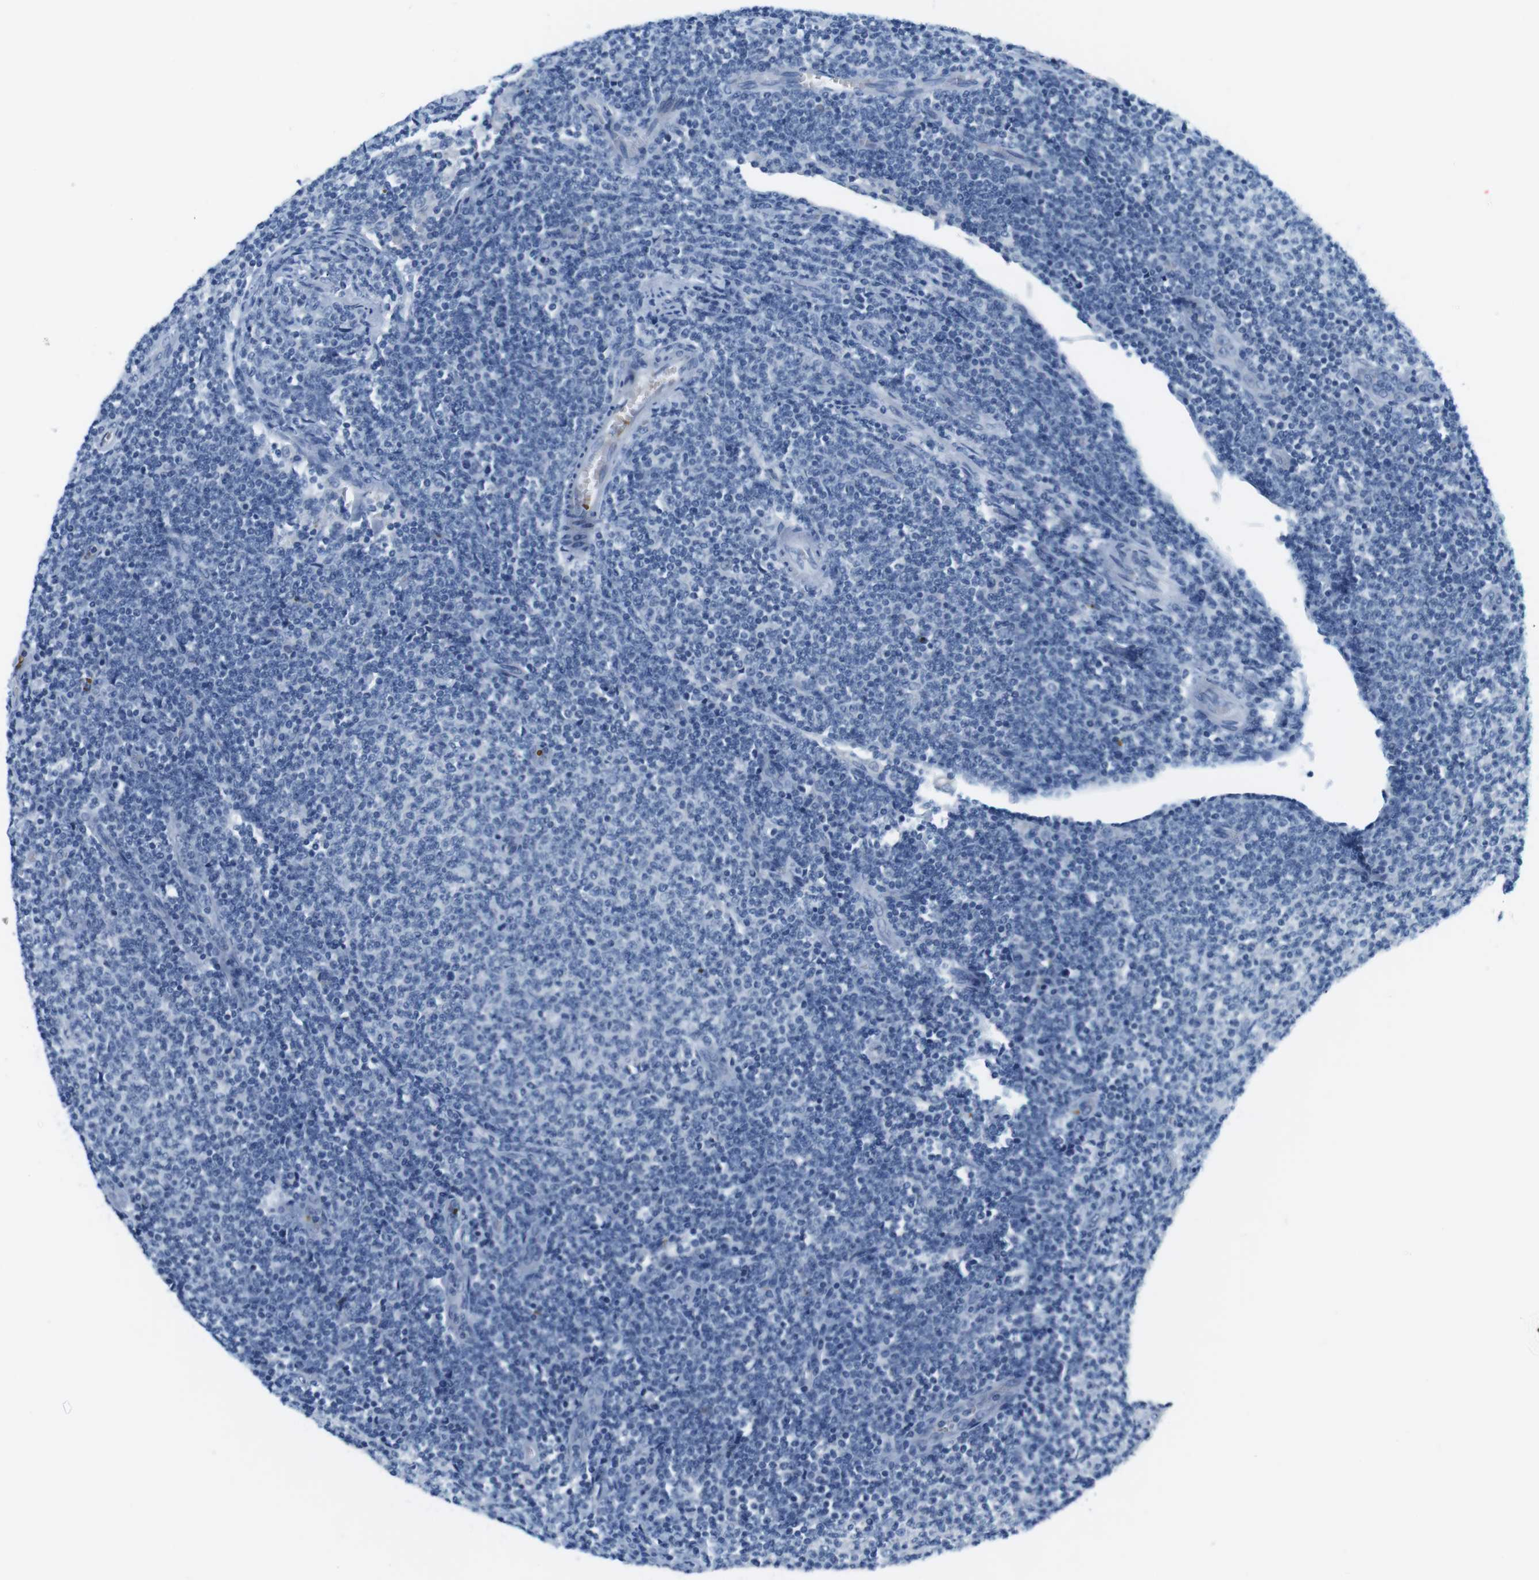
{"staining": {"intensity": "negative", "quantity": "none", "location": "none"}, "tissue": "lymphoma", "cell_type": "Tumor cells", "image_type": "cancer", "snomed": [{"axis": "morphology", "description": "Malignant lymphoma, non-Hodgkin's type, Low grade"}, {"axis": "topography", "description": "Lymph node"}], "caption": "Immunohistochemistry (IHC) histopathology image of malignant lymphoma, non-Hodgkin's type (low-grade) stained for a protein (brown), which displays no expression in tumor cells.", "gene": "TFAP2C", "patient": {"sex": "male", "age": 66}}